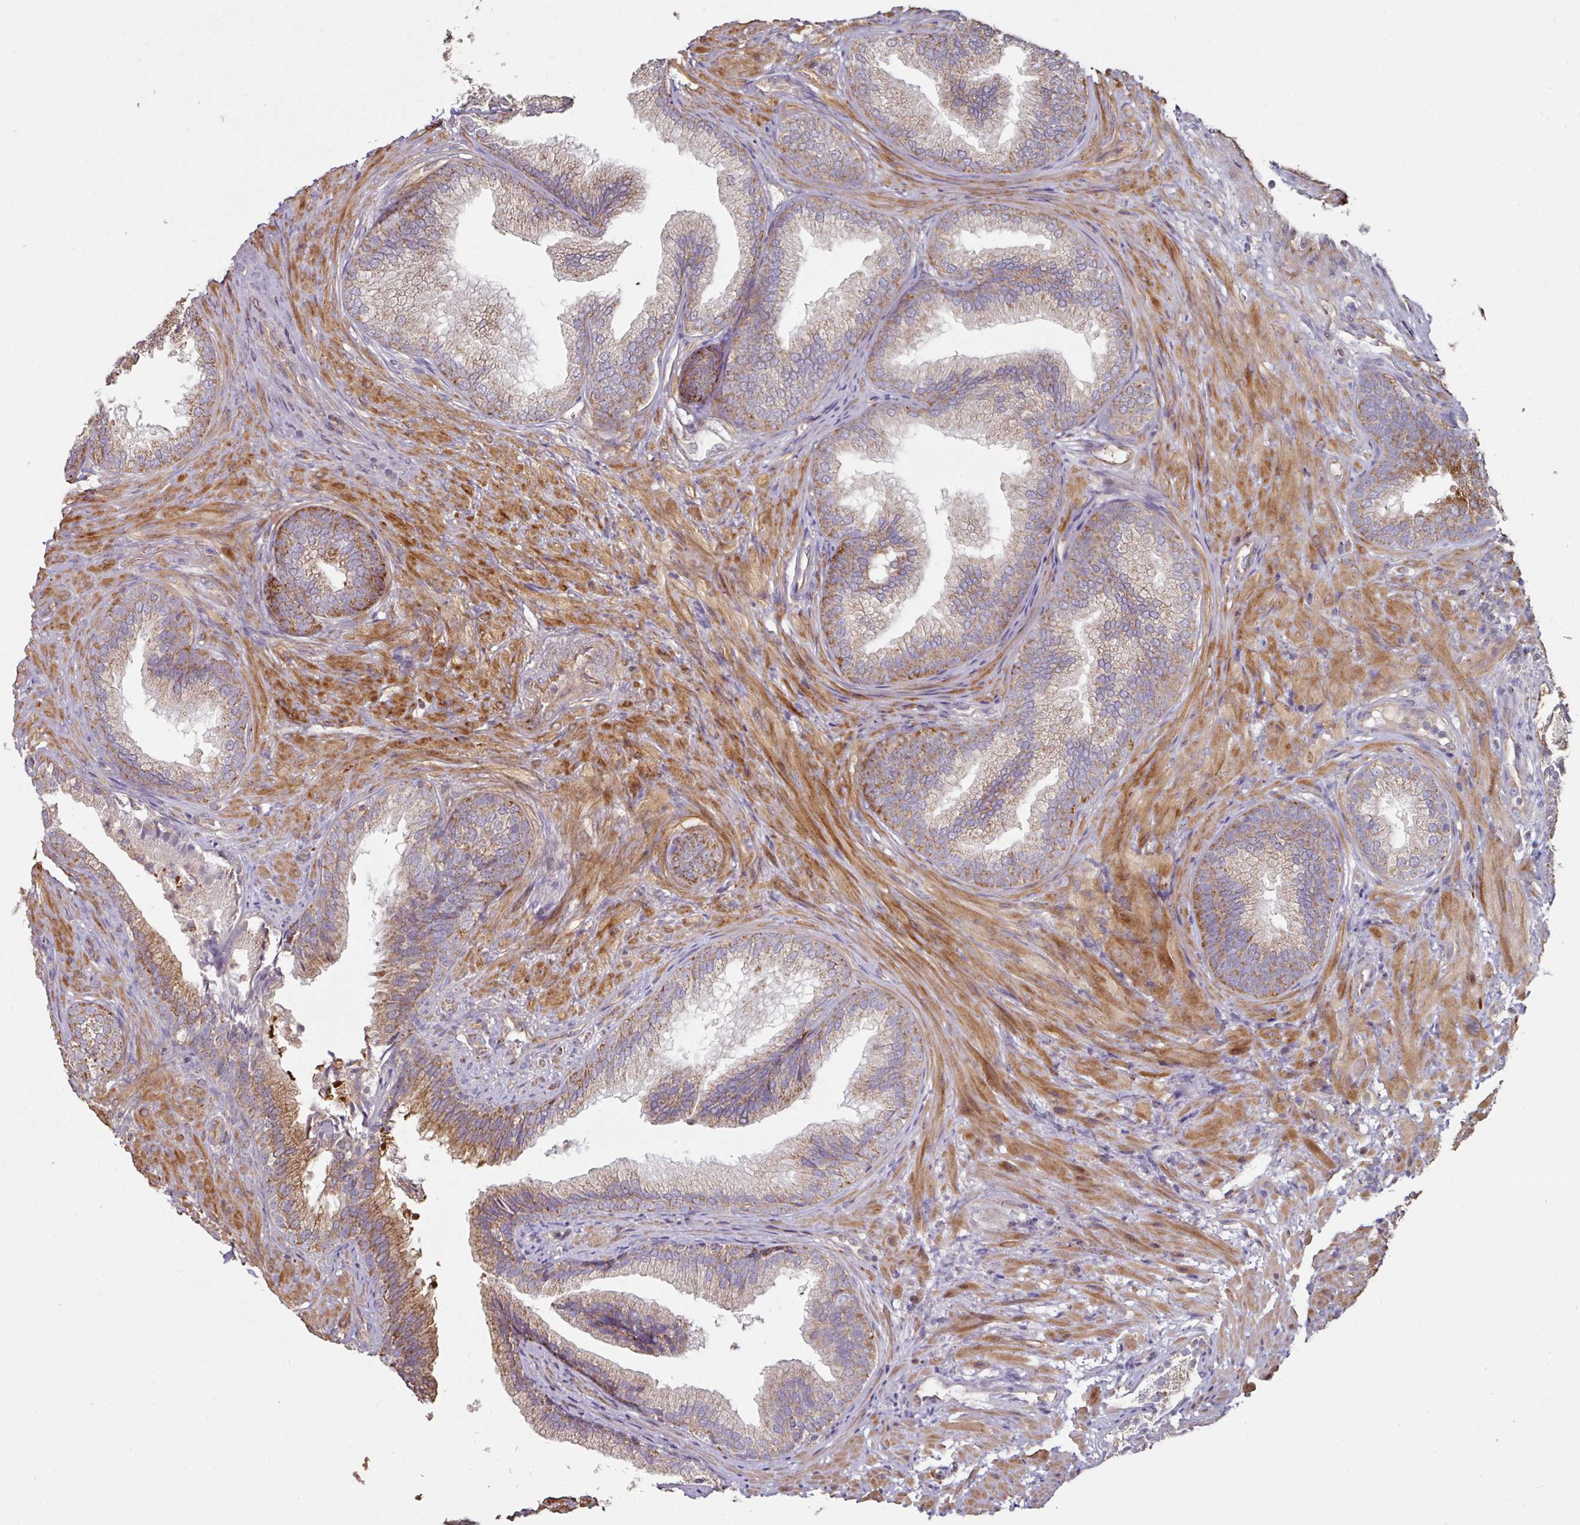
{"staining": {"intensity": "strong", "quantity": "25%-75%", "location": "cytoplasmic/membranous"}, "tissue": "prostate", "cell_type": "Glandular cells", "image_type": "normal", "snomed": [{"axis": "morphology", "description": "Normal tissue, NOS"}, {"axis": "topography", "description": "Prostate"}], "caption": "Prostate stained with IHC displays strong cytoplasmic/membranous staining in about 25%-75% of glandular cells.", "gene": "OR2D3", "patient": {"sex": "male", "age": 76}}